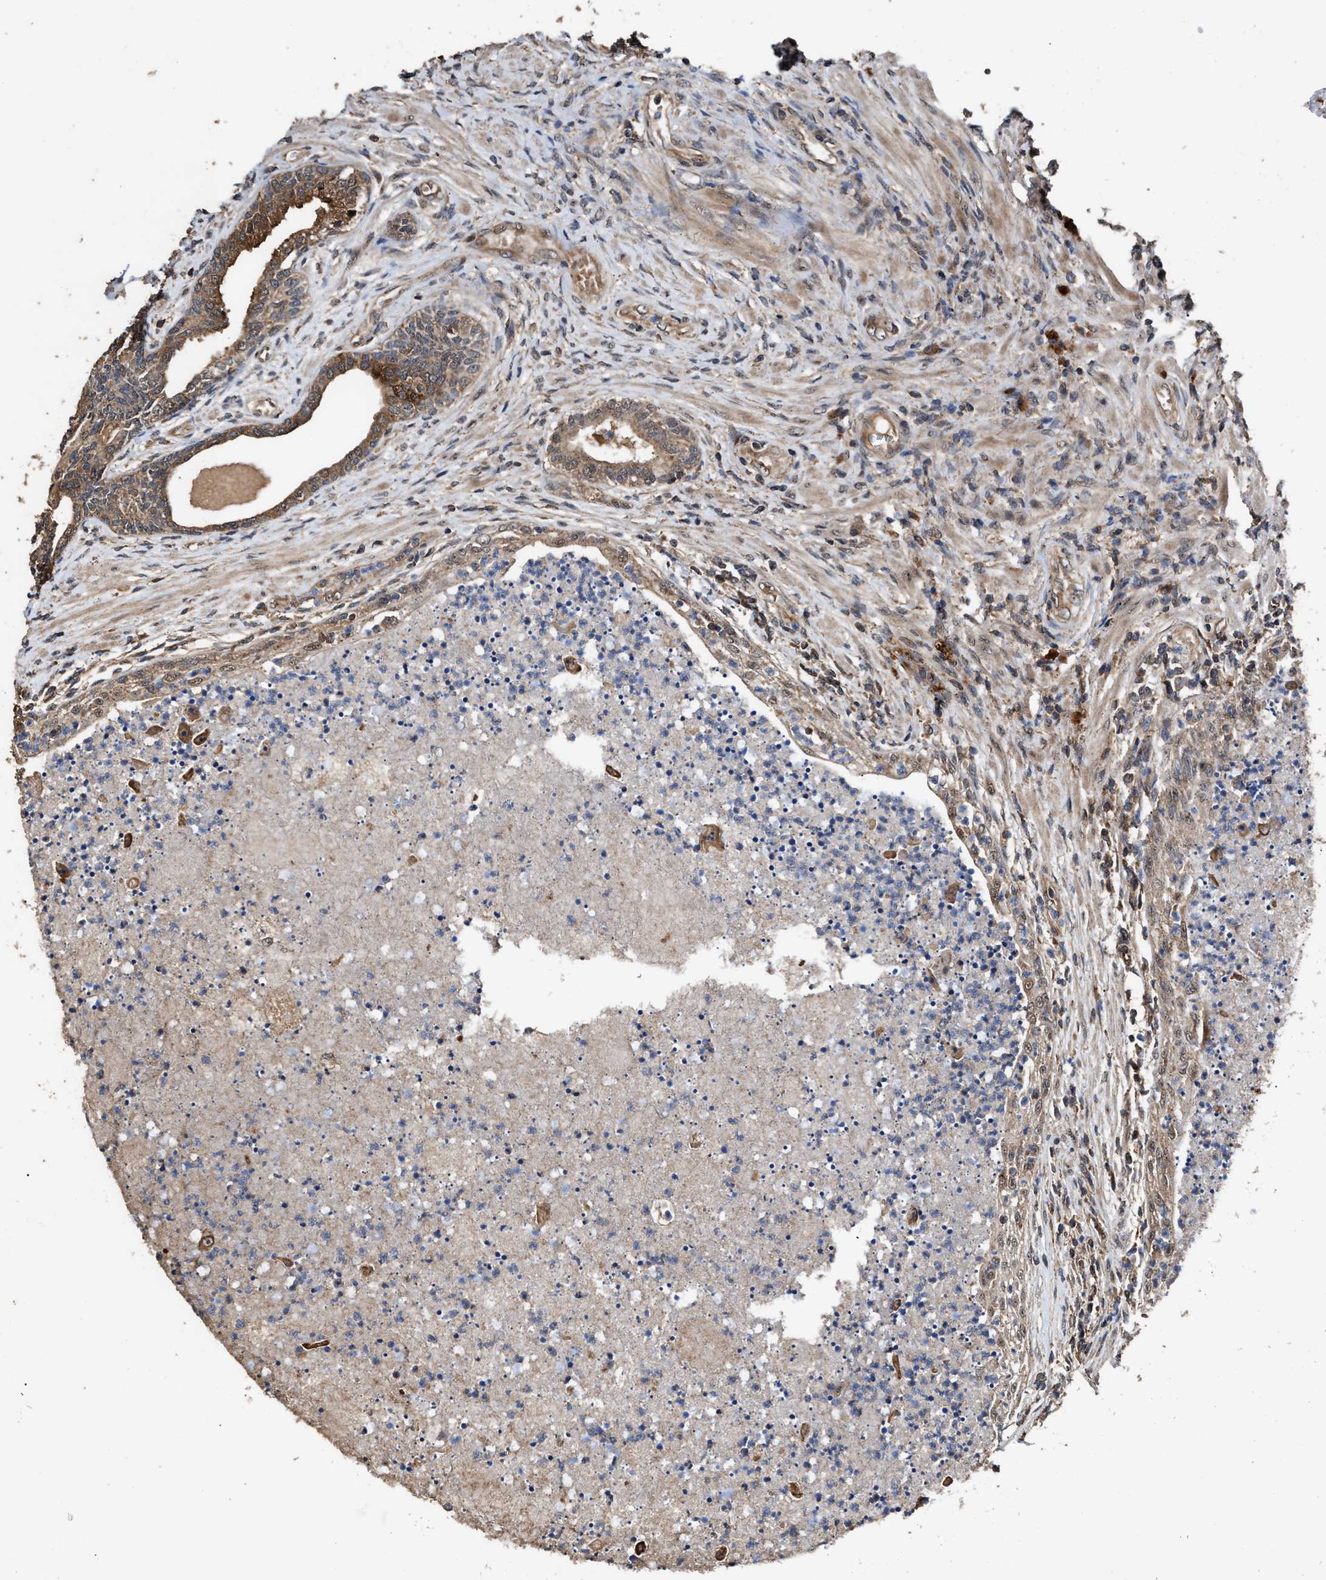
{"staining": {"intensity": "strong", "quantity": ">75%", "location": "cytoplasmic/membranous"}, "tissue": "prostate", "cell_type": "Glandular cells", "image_type": "normal", "snomed": [{"axis": "morphology", "description": "Normal tissue, NOS"}, {"axis": "topography", "description": "Prostate"}], "caption": "High-magnification brightfield microscopy of normal prostate stained with DAB (brown) and counterstained with hematoxylin (blue). glandular cells exhibit strong cytoplasmic/membranous positivity is present in about>75% of cells. (IHC, brightfield microscopy, high magnification).", "gene": "ZNHIT6", "patient": {"sex": "male", "age": 76}}